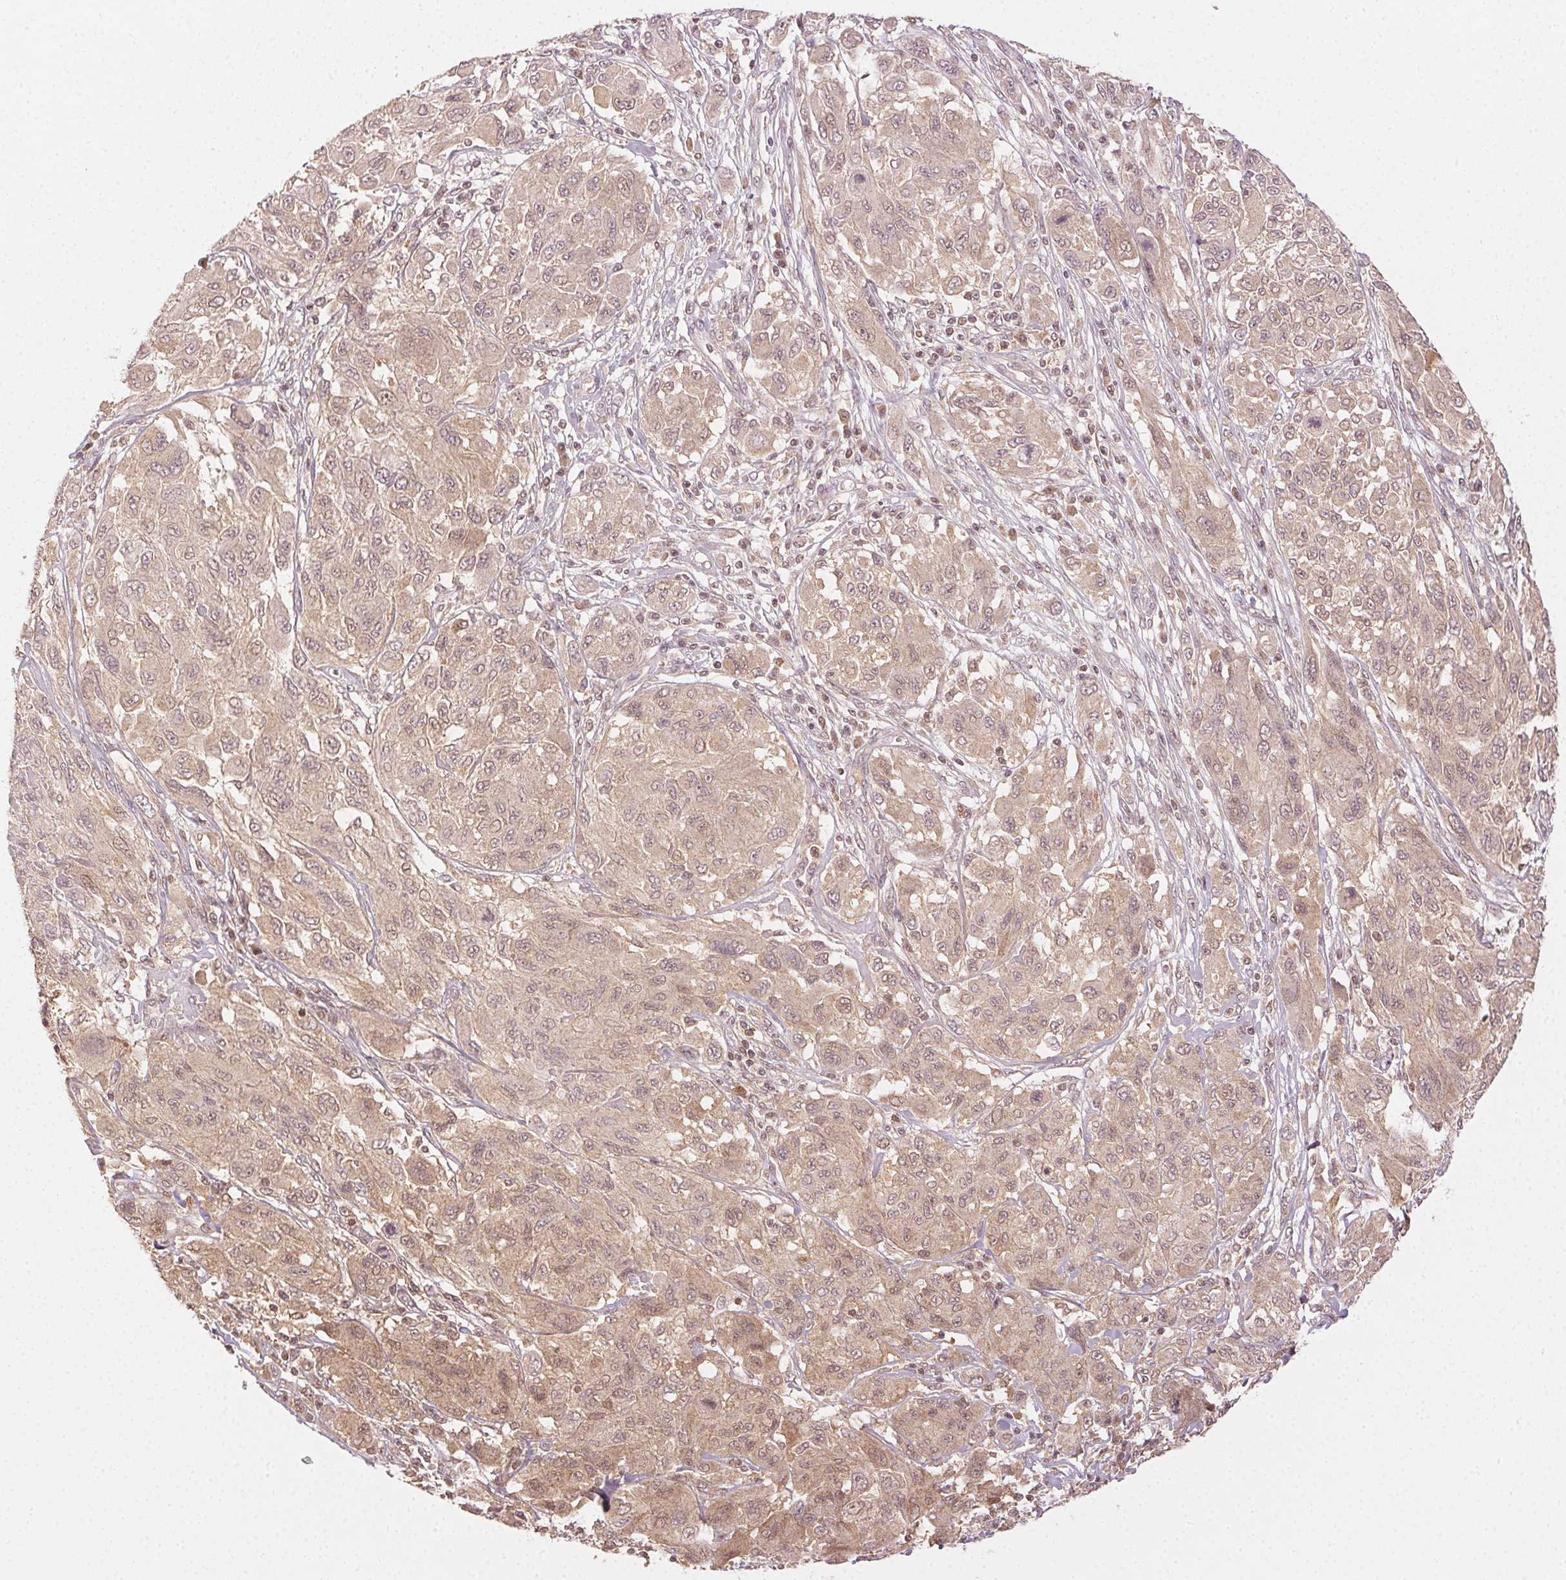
{"staining": {"intensity": "weak", "quantity": ">75%", "location": "cytoplasmic/membranous,nuclear"}, "tissue": "melanoma", "cell_type": "Tumor cells", "image_type": "cancer", "snomed": [{"axis": "morphology", "description": "Malignant melanoma, NOS"}, {"axis": "topography", "description": "Skin"}], "caption": "The histopathology image displays immunohistochemical staining of melanoma. There is weak cytoplasmic/membranous and nuclear positivity is present in about >75% of tumor cells.", "gene": "MAPK14", "patient": {"sex": "female", "age": 91}}